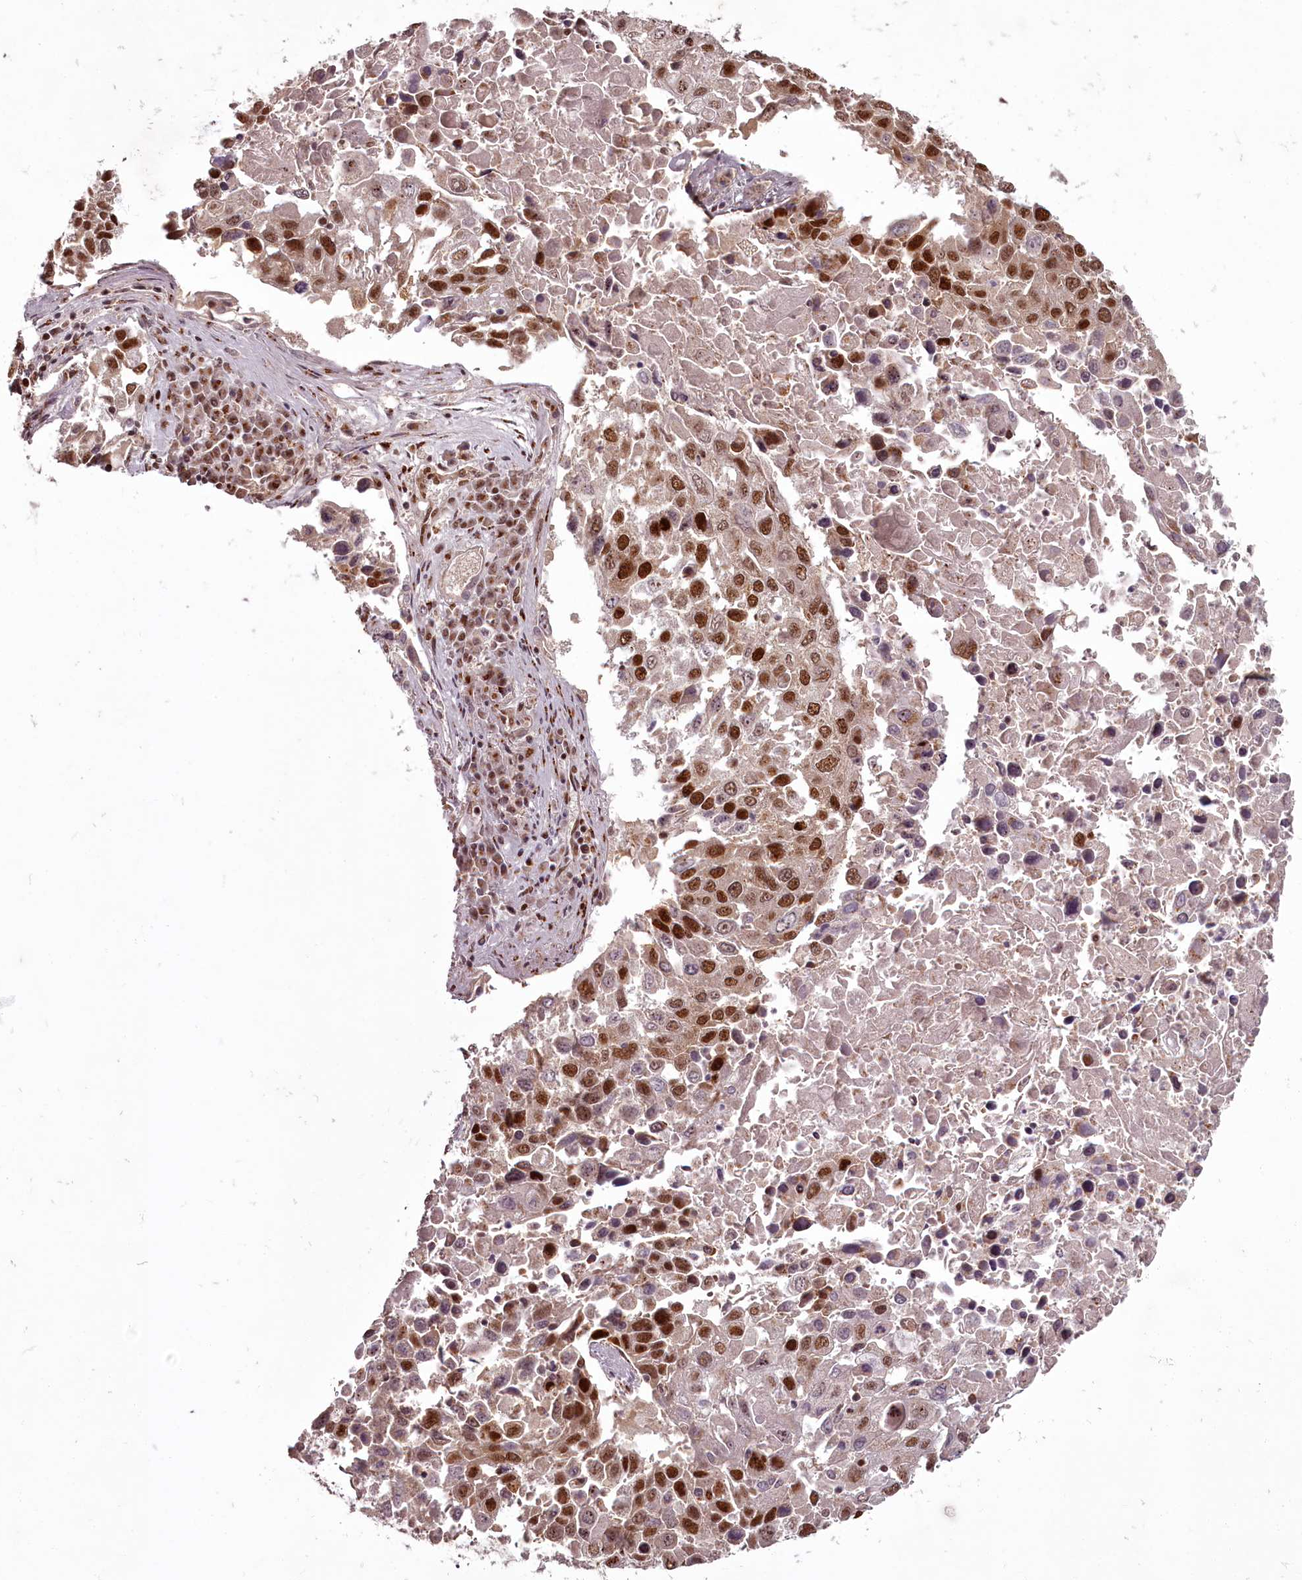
{"staining": {"intensity": "strong", "quantity": "25%-75%", "location": "nuclear"}, "tissue": "lung cancer", "cell_type": "Tumor cells", "image_type": "cancer", "snomed": [{"axis": "morphology", "description": "Squamous cell carcinoma, NOS"}, {"axis": "topography", "description": "Lung"}], "caption": "Immunohistochemistry (IHC) histopathology image of neoplastic tissue: human squamous cell carcinoma (lung) stained using immunohistochemistry exhibits high levels of strong protein expression localized specifically in the nuclear of tumor cells, appearing as a nuclear brown color.", "gene": "CEP83", "patient": {"sex": "male", "age": 65}}